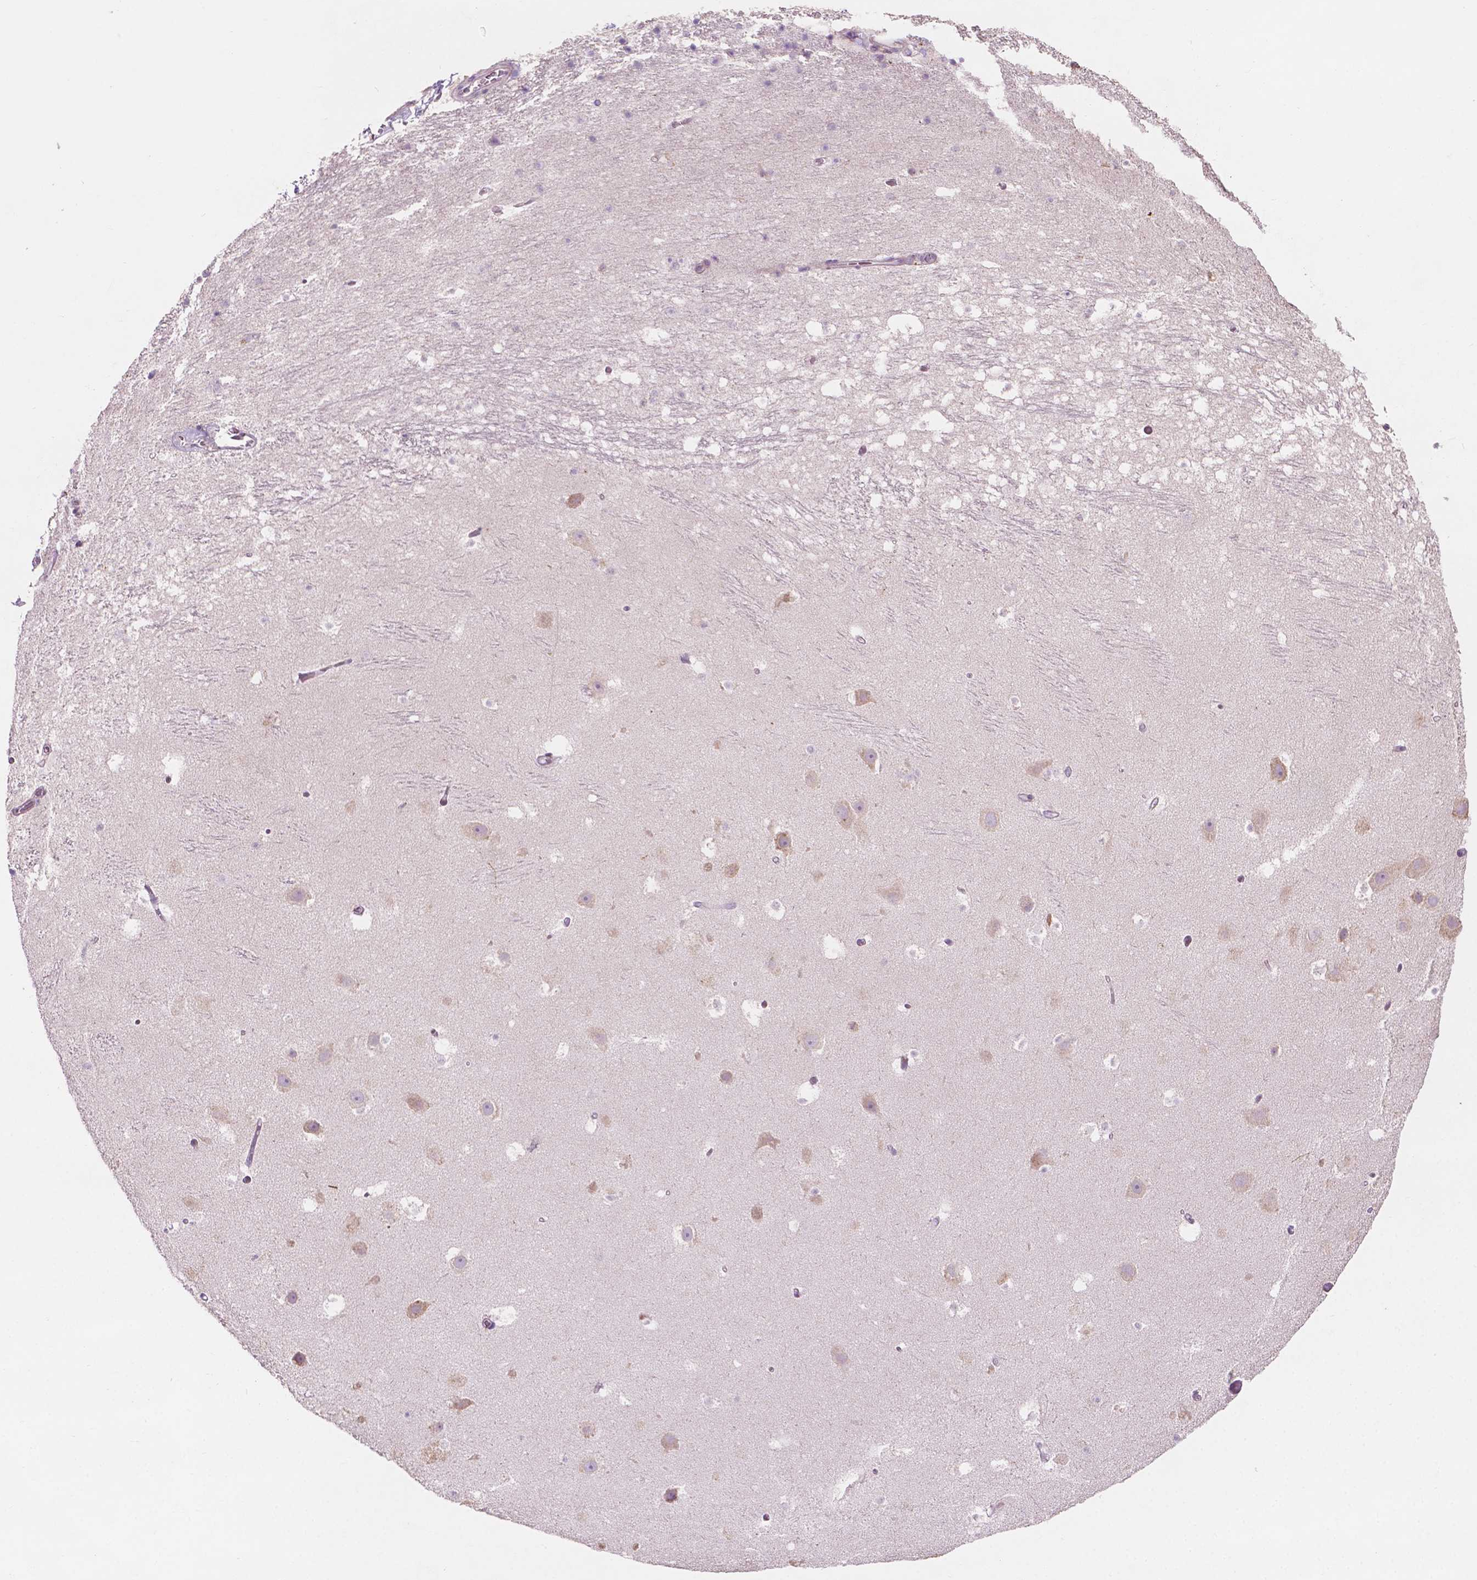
{"staining": {"intensity": "negative", "quantity": "none", "location": "none"}, "tissue": "hippocampus", "cell_type": "Glial cells", "image_type": "normal", "snomed": [{"axis": "morphology", "description": "Normal tissue, NOS"}, {"axis": "topography", "description": "Hippocampus"}], "caption": "This histopathology image is of normal hippocampus stained with IHC to label a protein in brown with the nuclei are counter-stained blue. There is no expression in glial cells.", "gene": "LRP1B", "patient": {"sex": "male", "age": 26}}